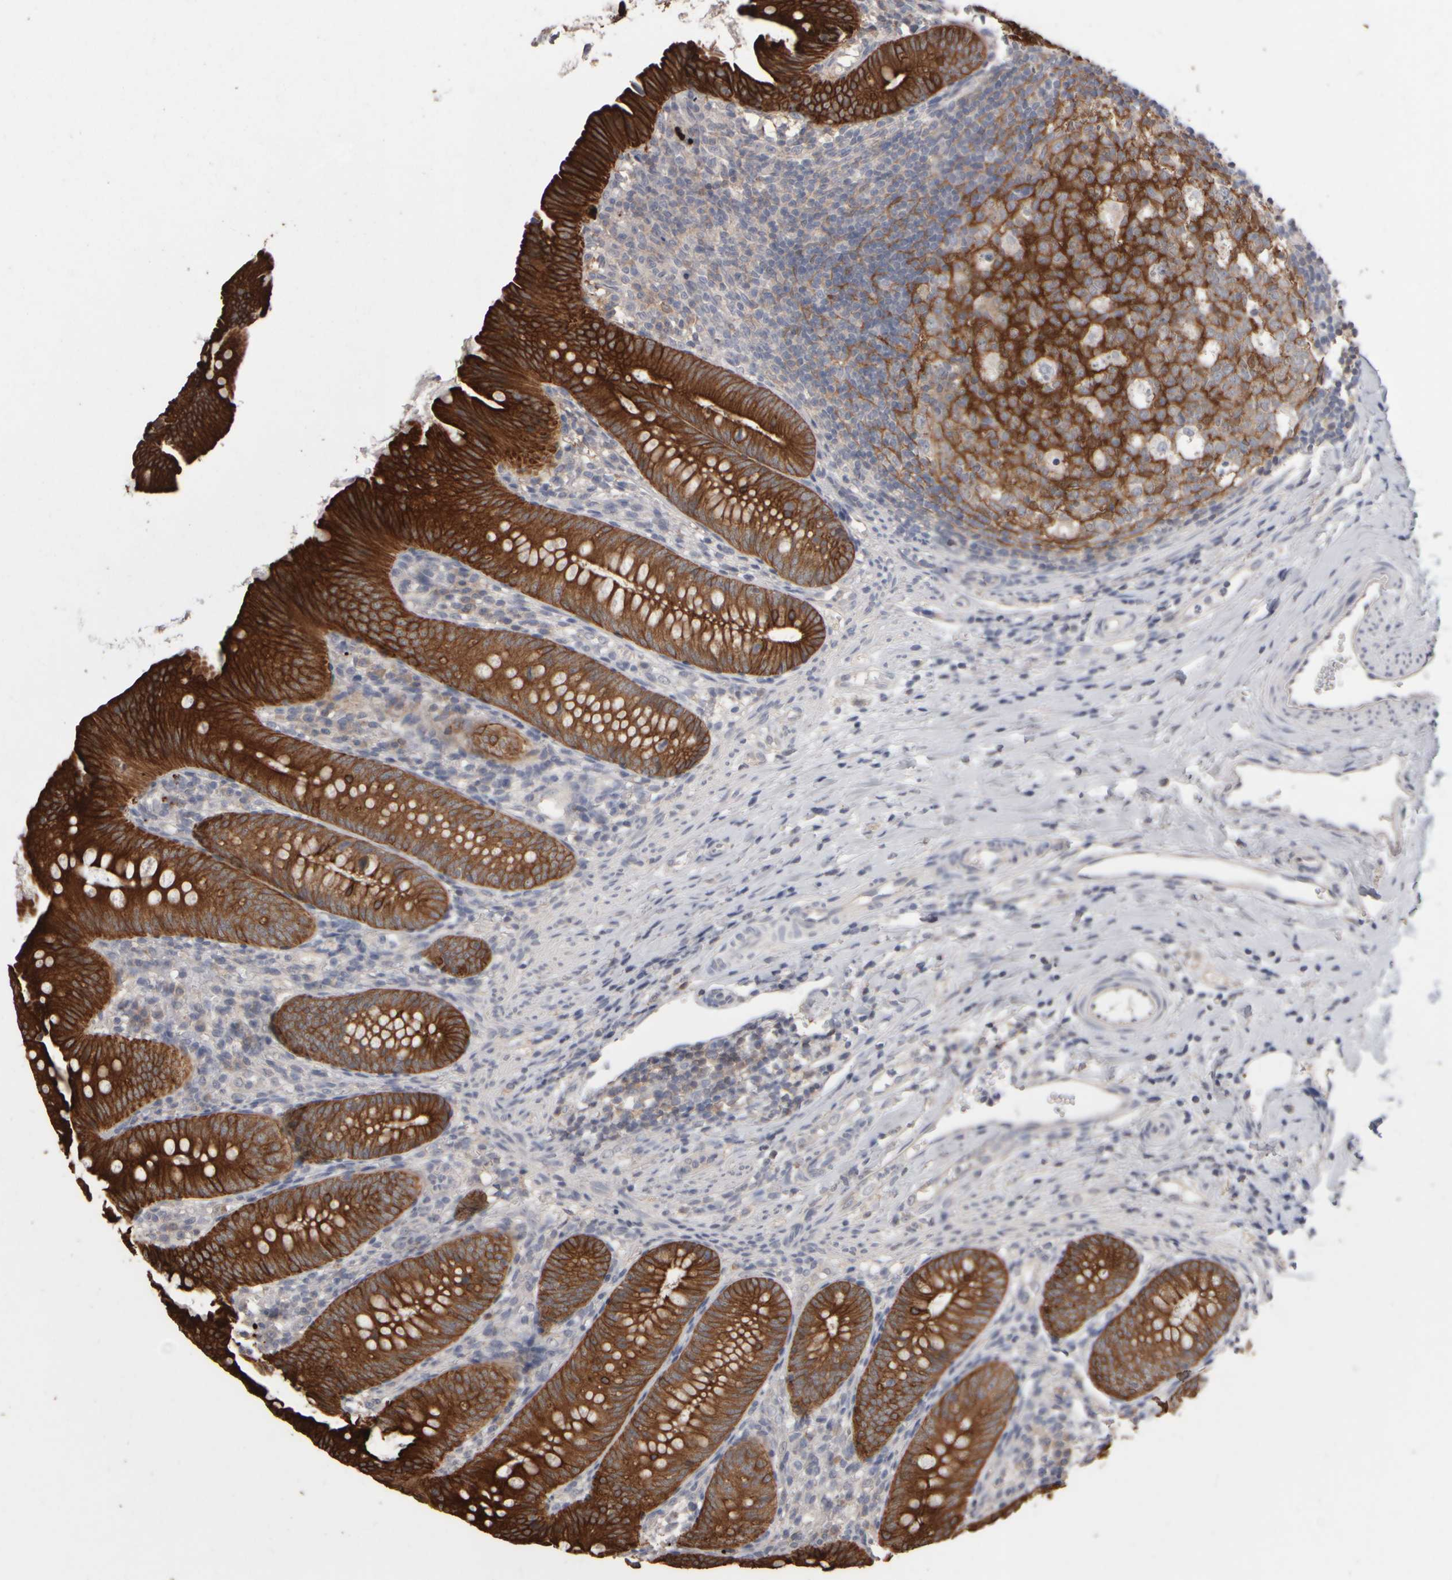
{"staining": {"intensity": "strong", "quantity": ">75%", "location": "cytoplasmic/membranous"}, "tissue": "appendix", "cell_type": "Glandular cells", "image_type": "normal", "snomed": [{"axis": "morphology", "description": "Normal tissue, NOS"}, {"axis": "topography", "description": "Appendix"}], "caption": "Protein expression analysis of normal appendix demonstrates strong cytoplasmic/membranous positivity in approximately >75% of glandular cells.", "gene": "EPHX2", "patient": {"sex": "male", "age": 1}}